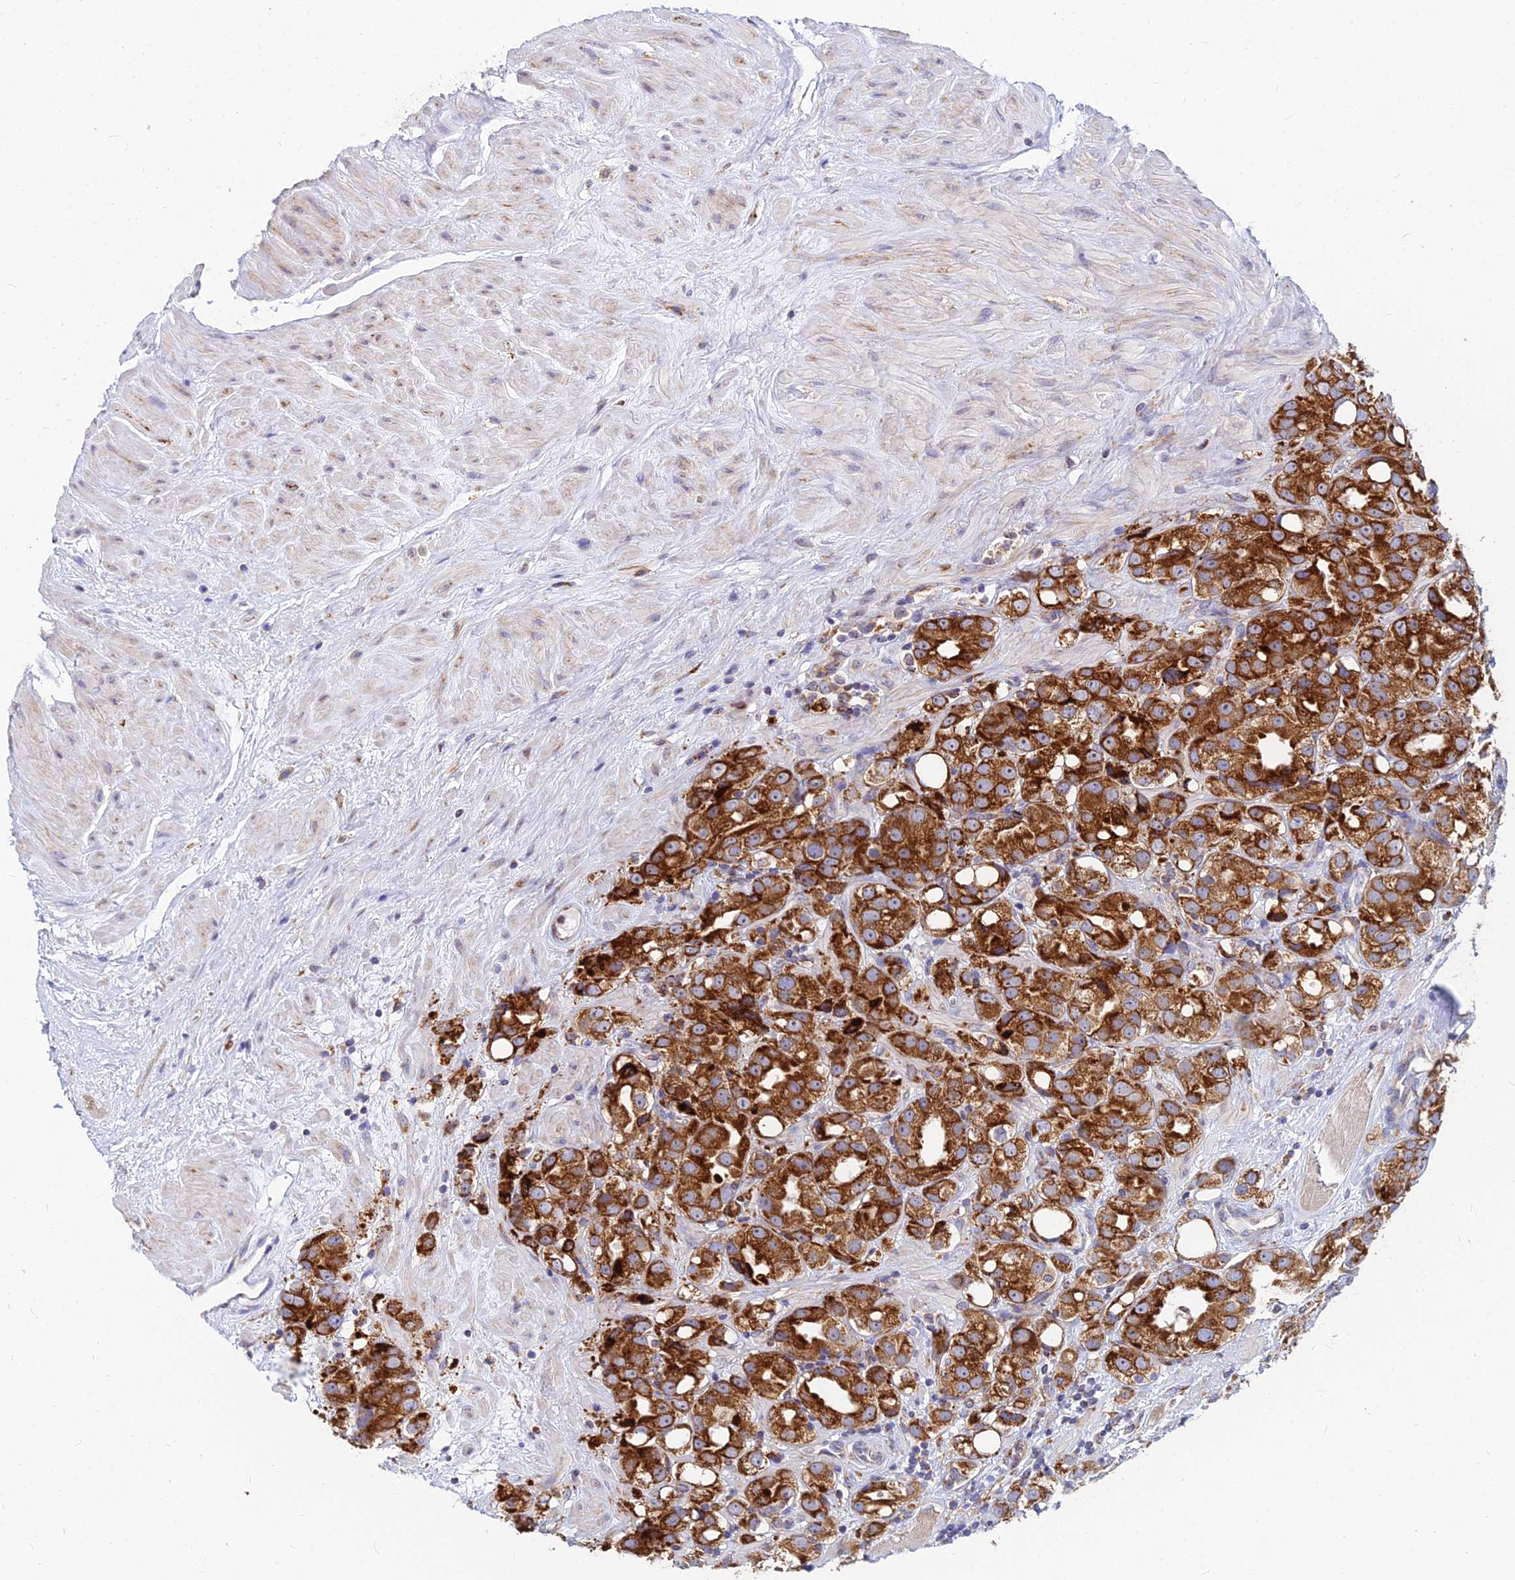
{"staining": {"intensity": "strong", "quantity": ">75%", "location": "cytoplasmic/membranous"}, "tissue": "prostate cancer", "cell_type": "Tumor cells", "image_type": "cancer", "snomed": [{"axis": "morphology", "description": "Adenocarcinoma, NOS"}, {"axis": "topography", "description": "Prostate"}], "caption": "Prostate cancer was stained to show a protein in brown. There is high levels of strong cytoplasmic/membranous positivity in about >75% of tumor cells. (DAB IHC with brightfield microscopy, high magnification).", "gene": "CCT6B", "patient": {"sex": "male", "age": 79}}